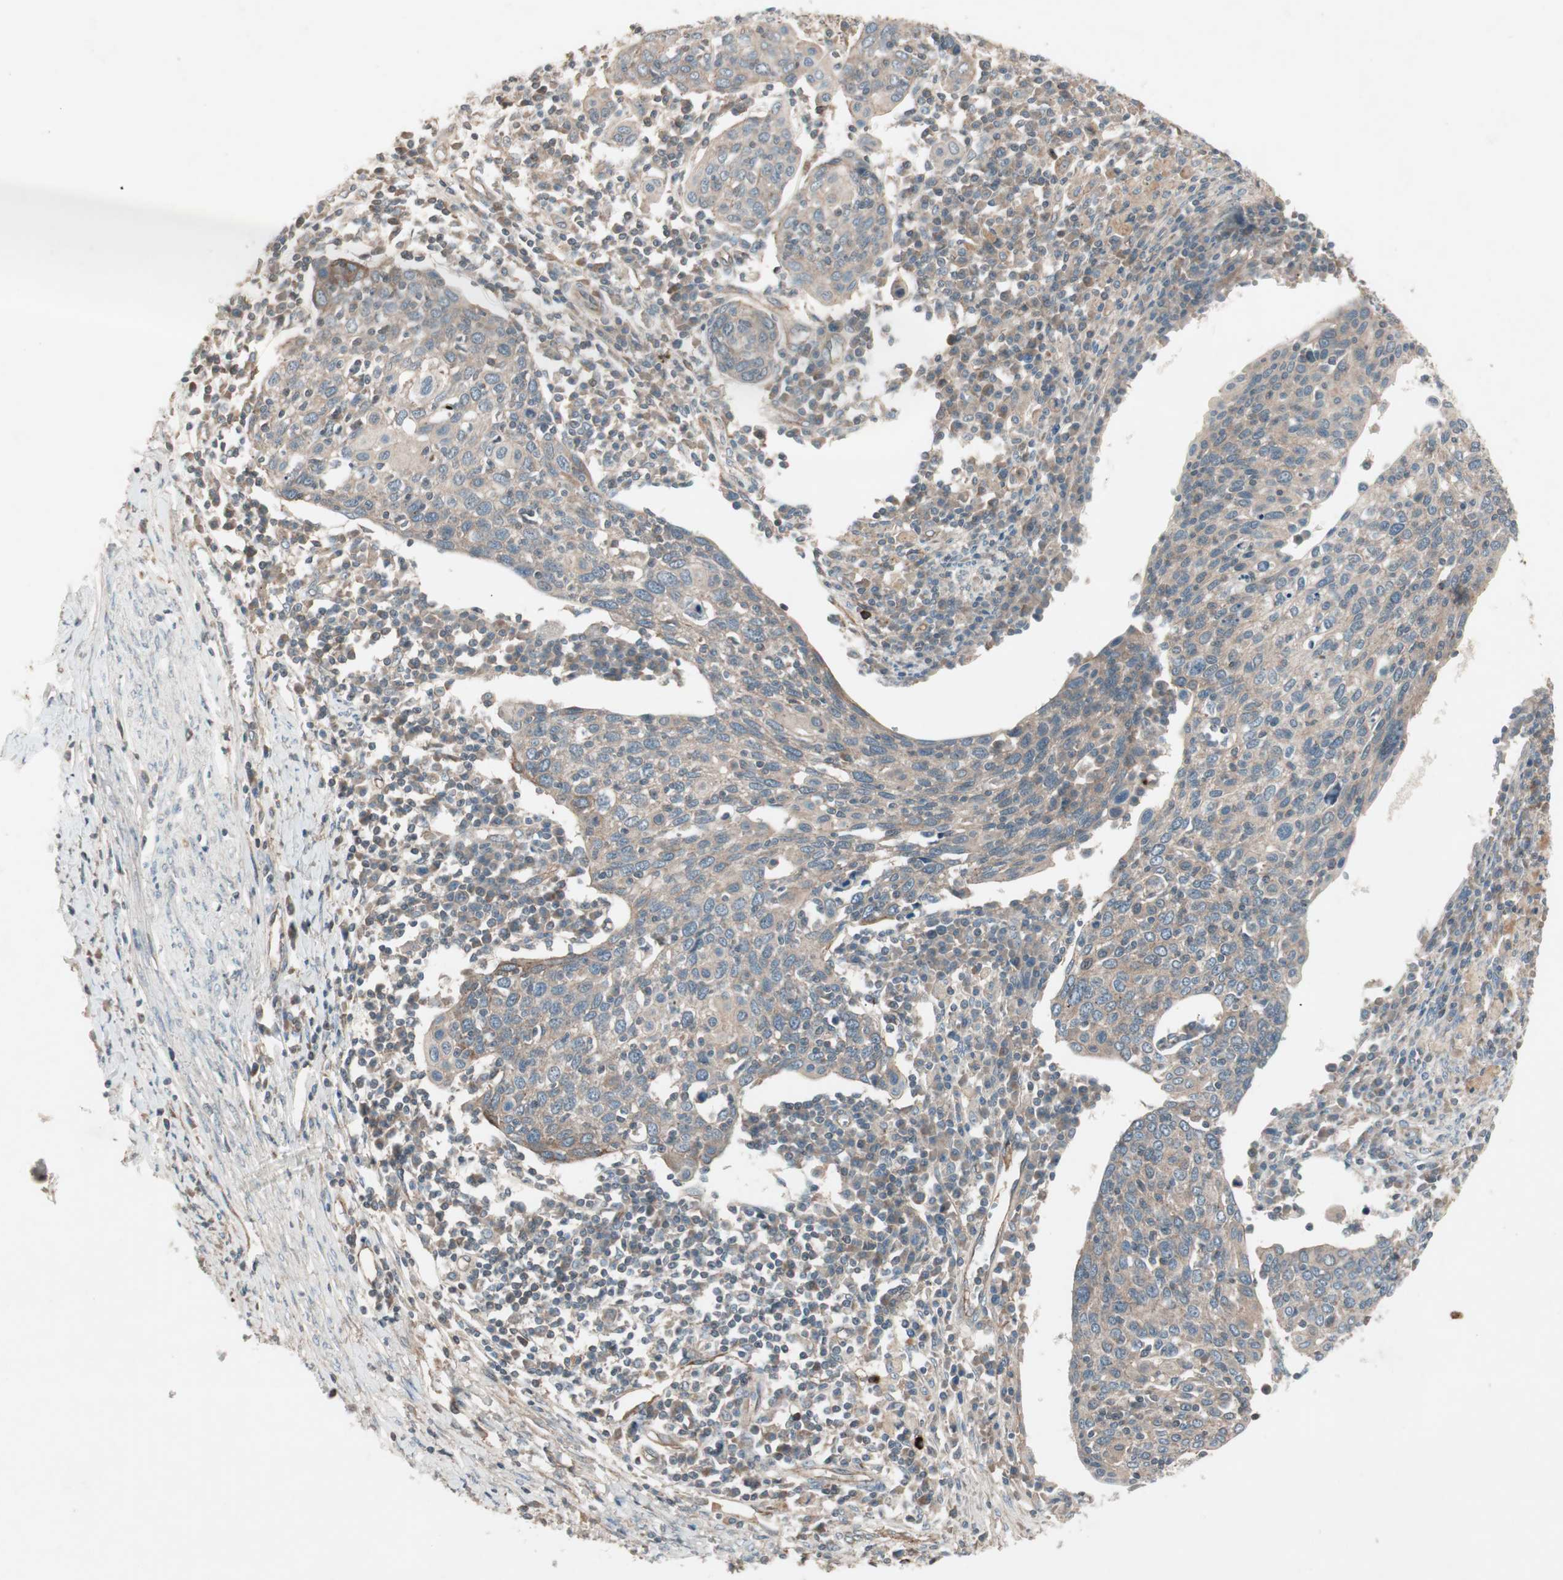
{"staining": {"intensity": "weak", "quantity": "25%-75%", "location": "cytoplasmic/membranous"}, "tissue": "cervical cancer", "cell_type": "Tumor cells", "image_type": "cancer", "snomed": [{"axis": "morphology", "description": "Squamous cell carcinoma, NOS"}, {"axis": "topography", "description": "Cervix"}], "caption": "Immunohistochemistry of human cervical squamous cell carcinoma shows low levels of weak cytoplasmic/membranous expression in about 25%-75% of tumor cells. (DAB (3,3'-diaminobenzidine) = brown stain, brightfield microscopy at high magnification).", "gene": "TFPI", "patient": {"sex": "female", "age": 40}}